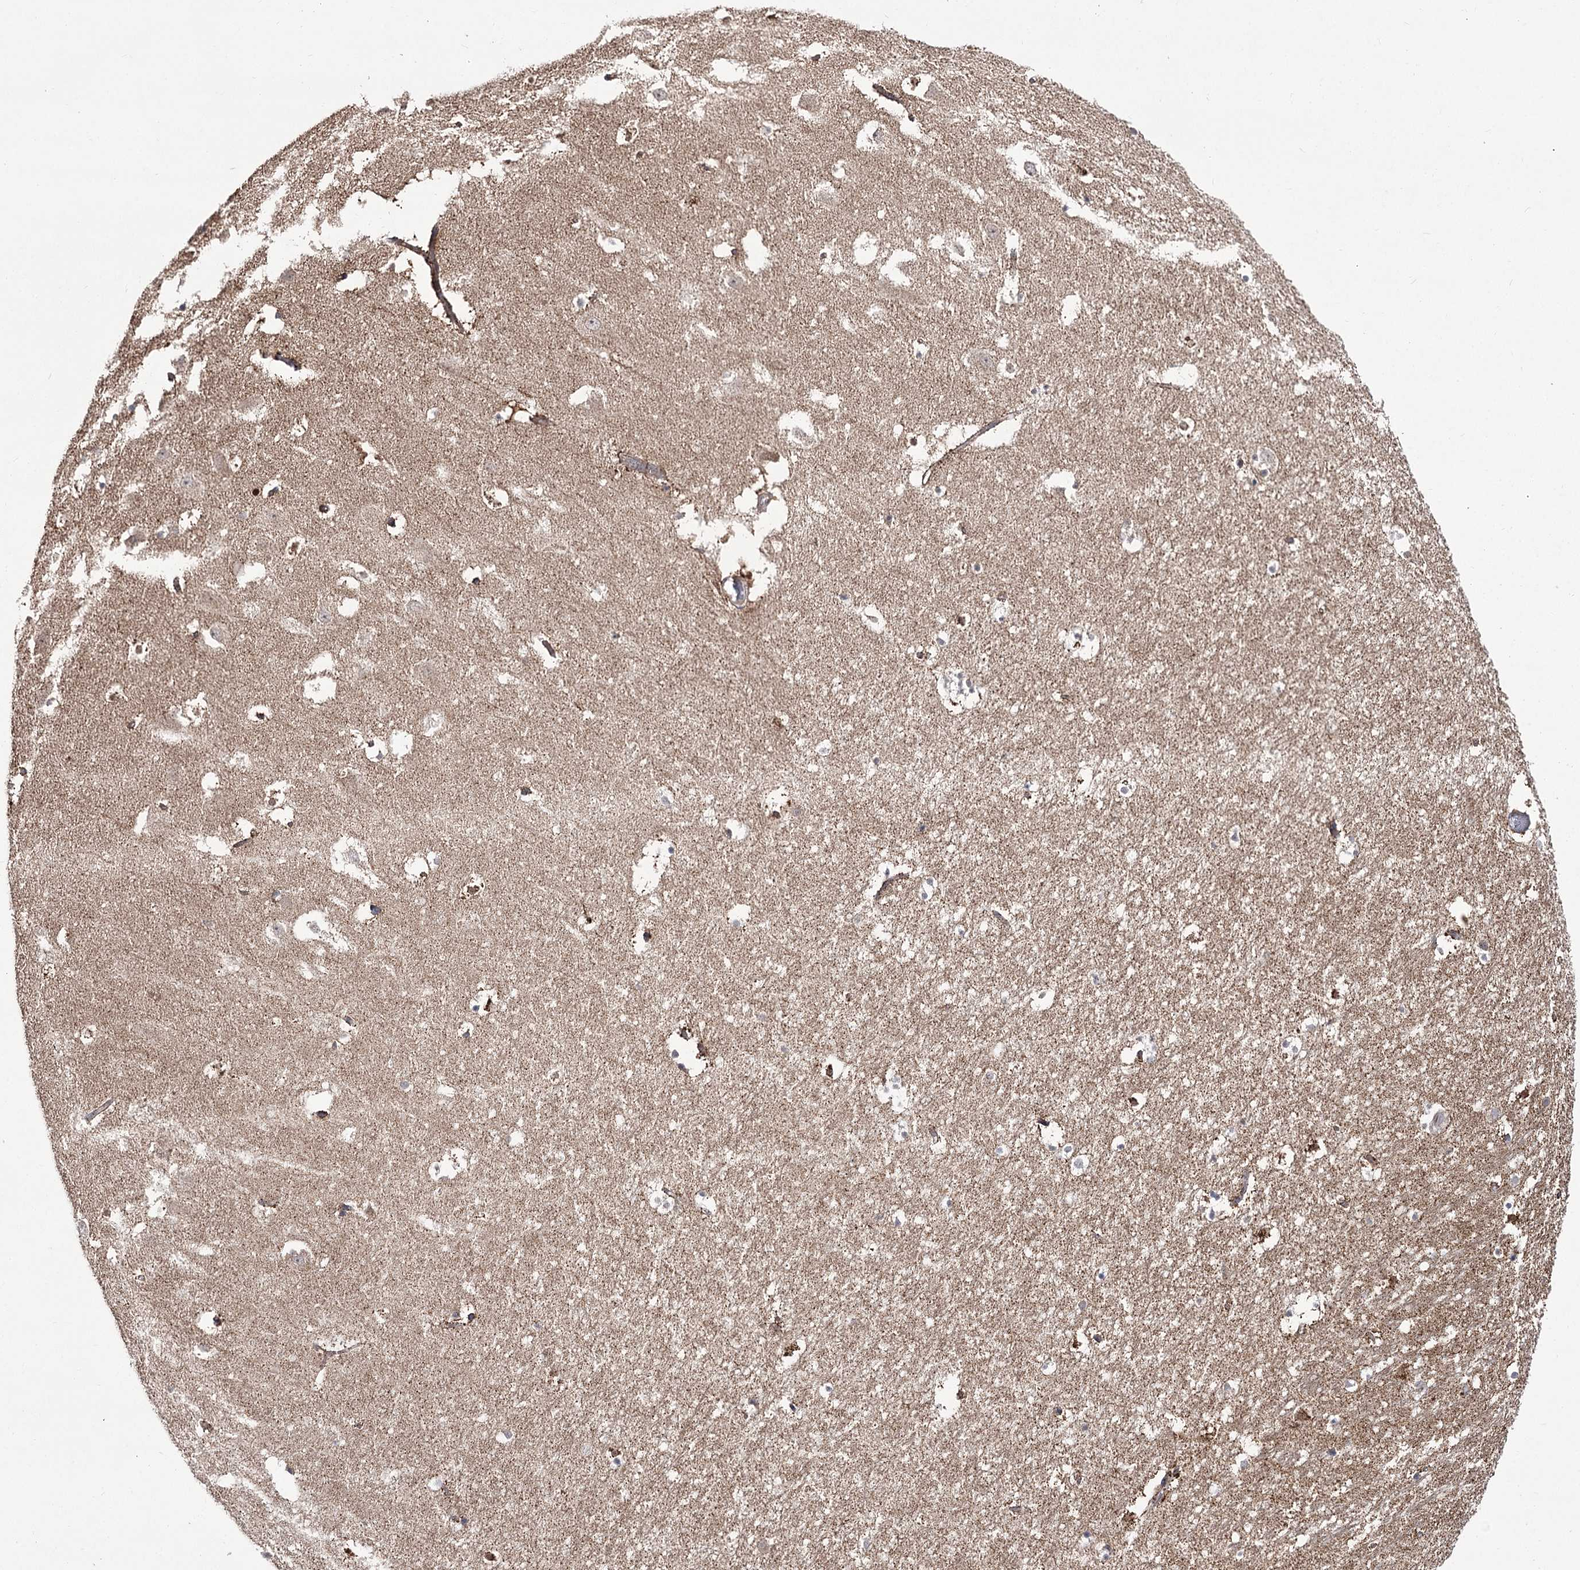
{"staining": {"intensity": "weak", "quantity": "25%-75%", "location": "cytoplasmic/membranous"}, "tissue": "hippocampus", "cell_type": "Glial cells", "image_type": "normal", "snomed": [{"axis": "morphology", "description": "Normal tissue, NOS"}, {"axis": "topography", "description": "Hippocampus"}], "caption": "Protein expression analysis of normal human hippocampus reveals weak cytoplasmic/membranous positivity in about 25%-75% of glial cells.", "gene": "NADK2", "patient": {"sex": "female", "age": 52}}